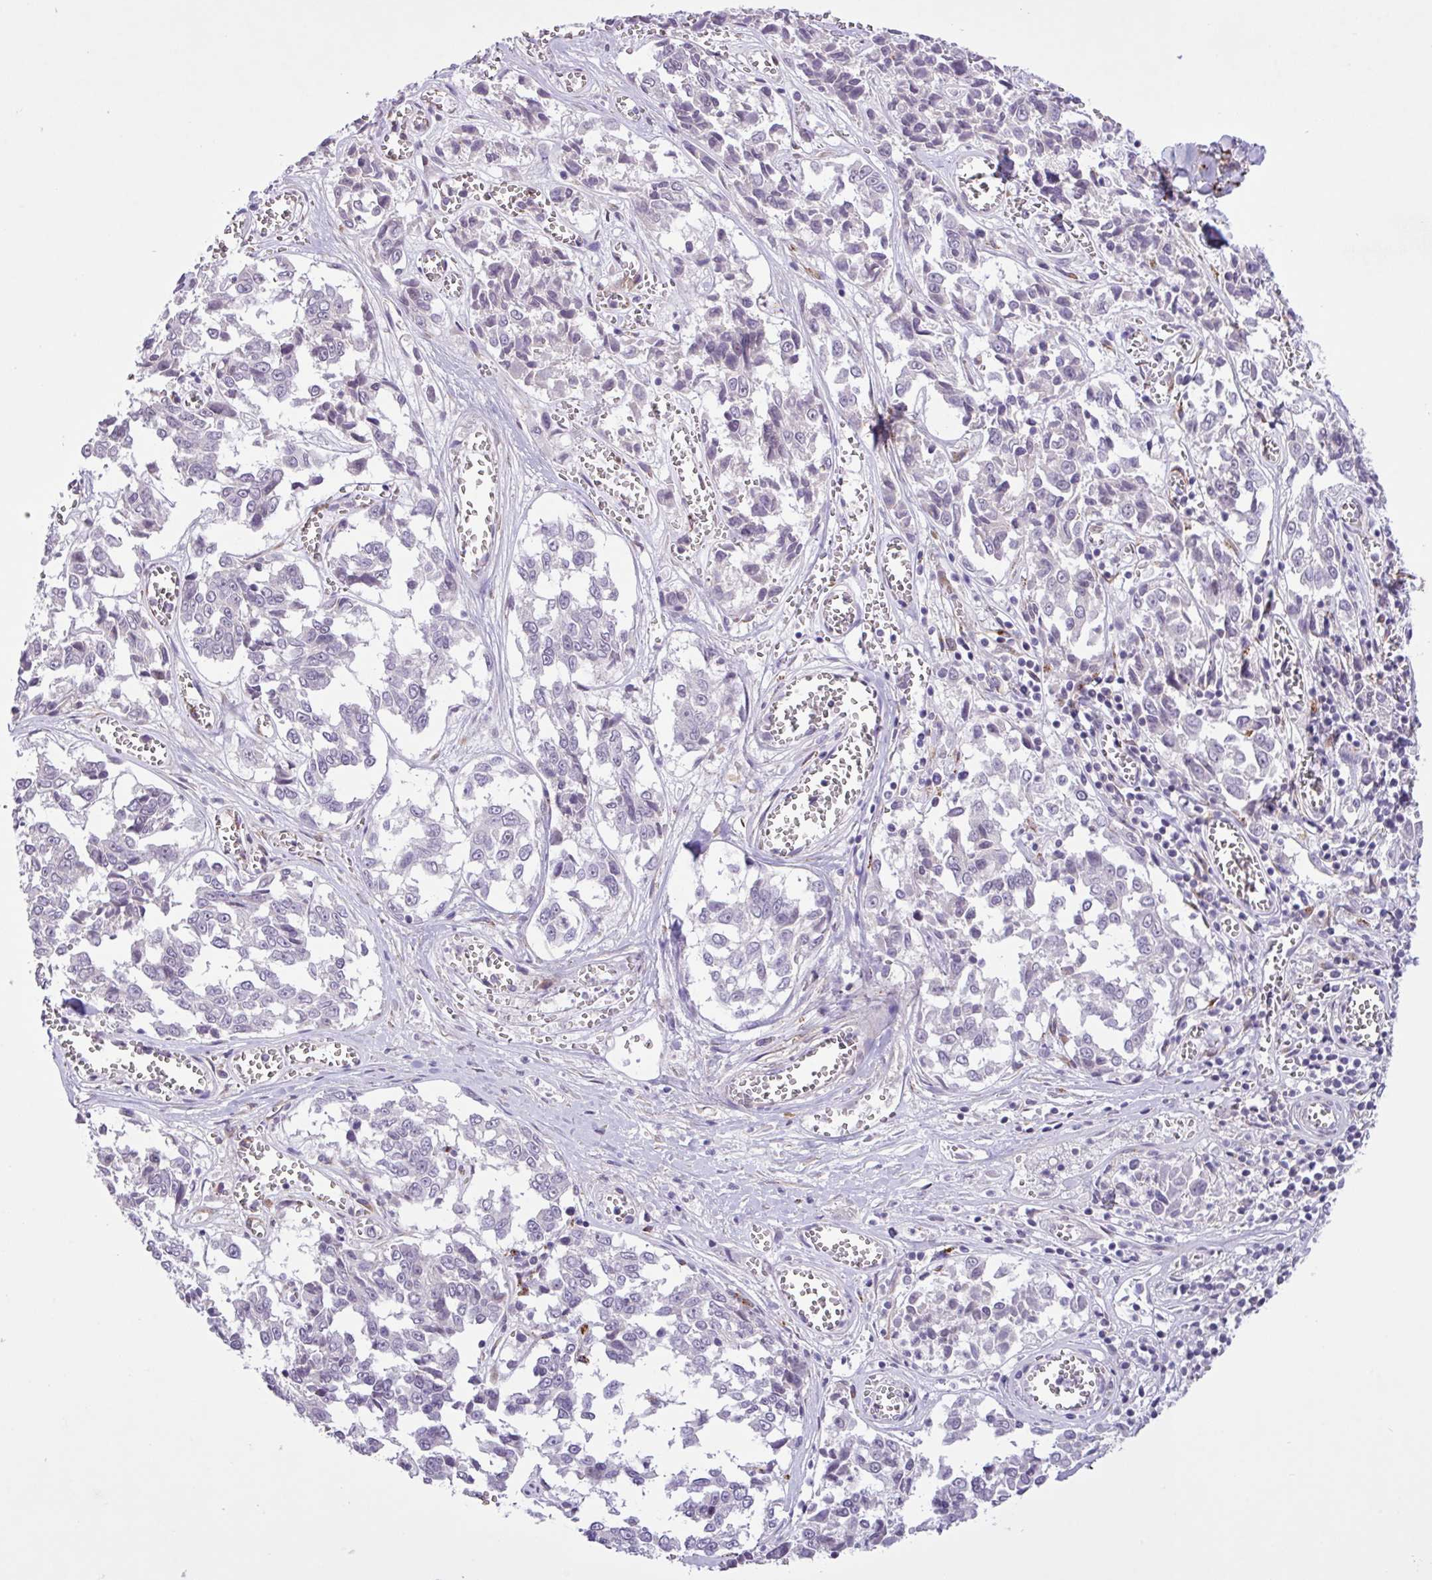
{"staining": {"intensity": "negative", "quantity": "none", "location": "none"}, "tissue": "melanoma", "cell_type": "Tumor cells", "image_type": "cancer", "snomed": [{"axis": "morphology", "description": "Malignant melanoma, NOS"}, {"axis": "topography", "description": "Skin"}], "caption": "An immunohistochemistry (IHC) micrograph of malignant melanoma is shown. There is no staining in tumor cells of malignant melanoma.", "gene": "CD248", "patient": {"sex": "female", "age": 64}}